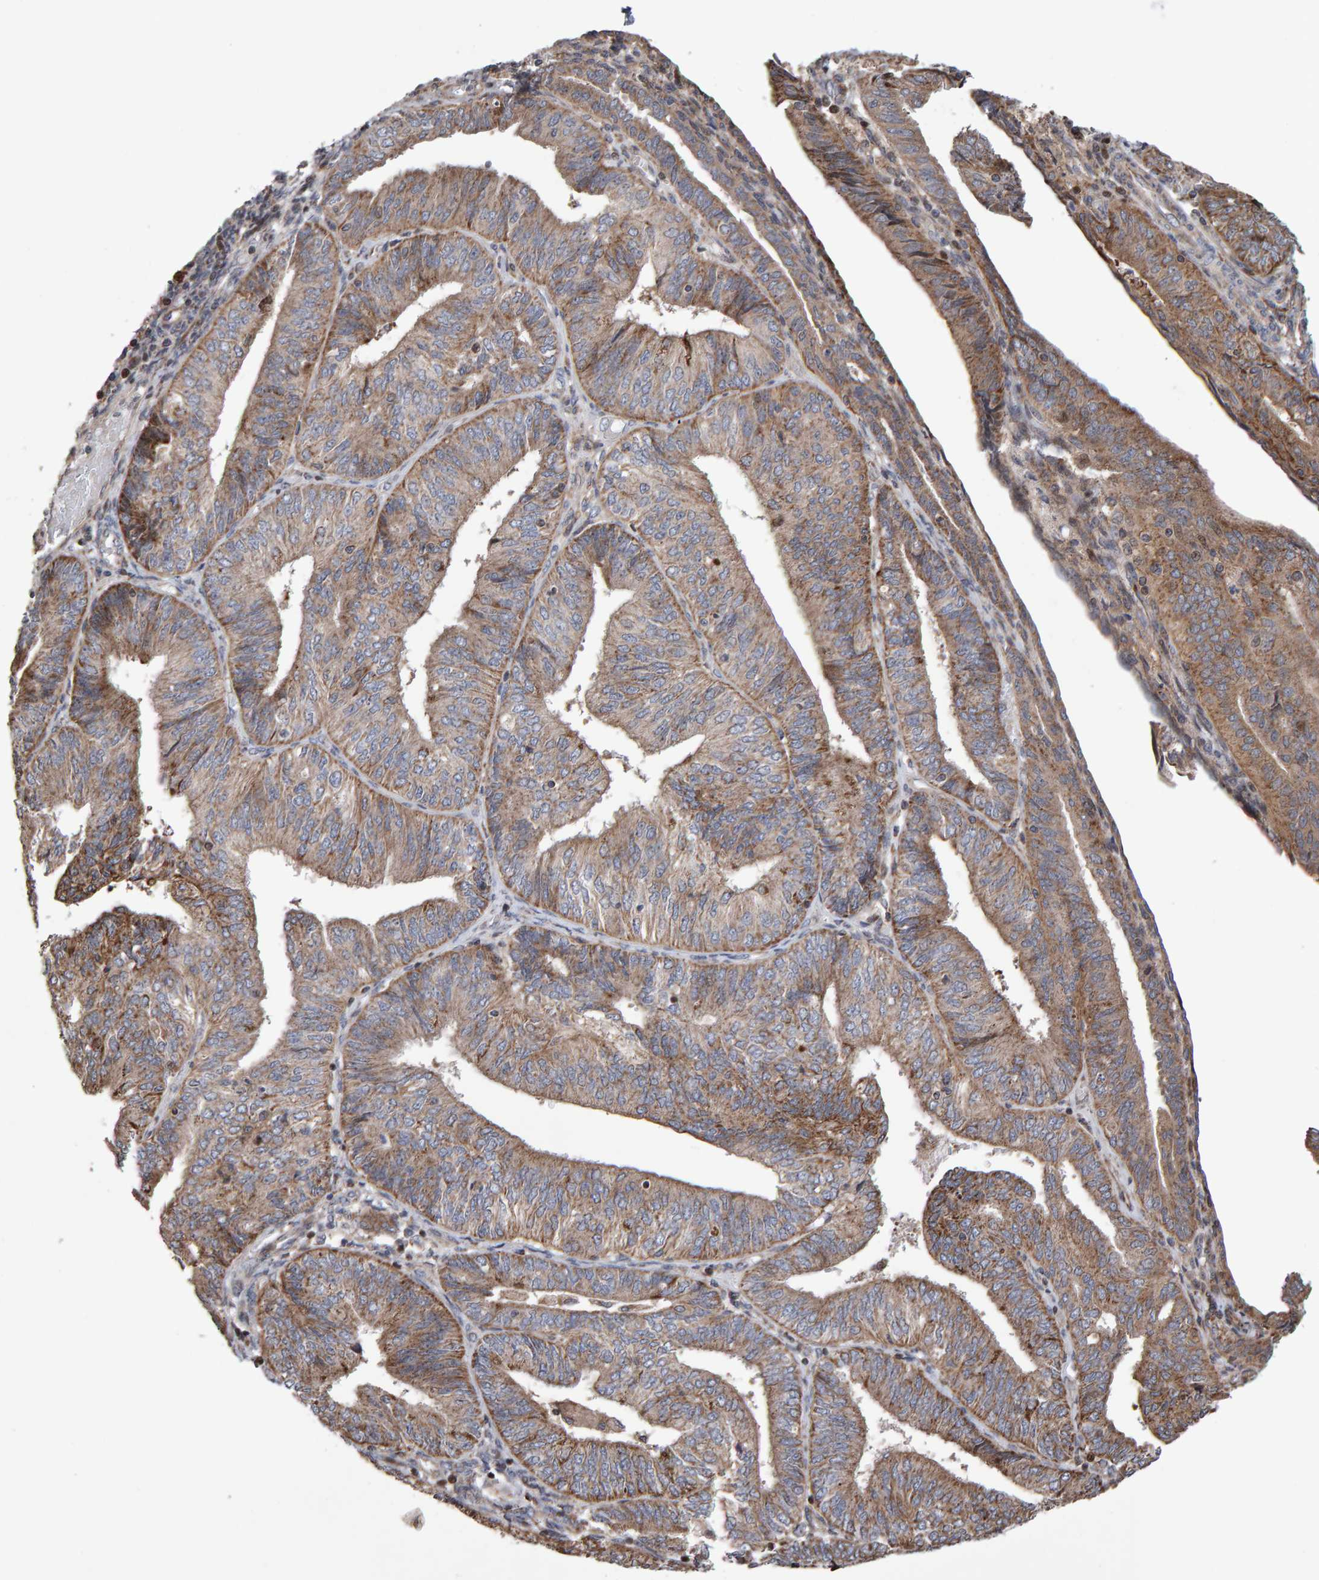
{"staining": {"intensity": "weak", "quantity": ">75%", "location": "cytoplasmic/membranous"}, "tissue": "endometrial cancer", "cell_type": "Tumor cells", "image_type": "cancer", "snomed": [{"axis": "morphology", "description": "Adenocarcinoma, NOS"}, {"axis": "topography", "description": "Endometrium"}], "caption": "Endometrial cancer stained with DAB immunohistochemistry (IHC) demonstrates low levels of weak cytoplasmic/membranous positivity in about >75% of tumor cells. The staining is performed using DAB brown chromogen to label protein expression. The nuclei are counter-stained blue using hematoxylin.", "gene": "PECR", "patient": {"sex": "female", "age": 58}}